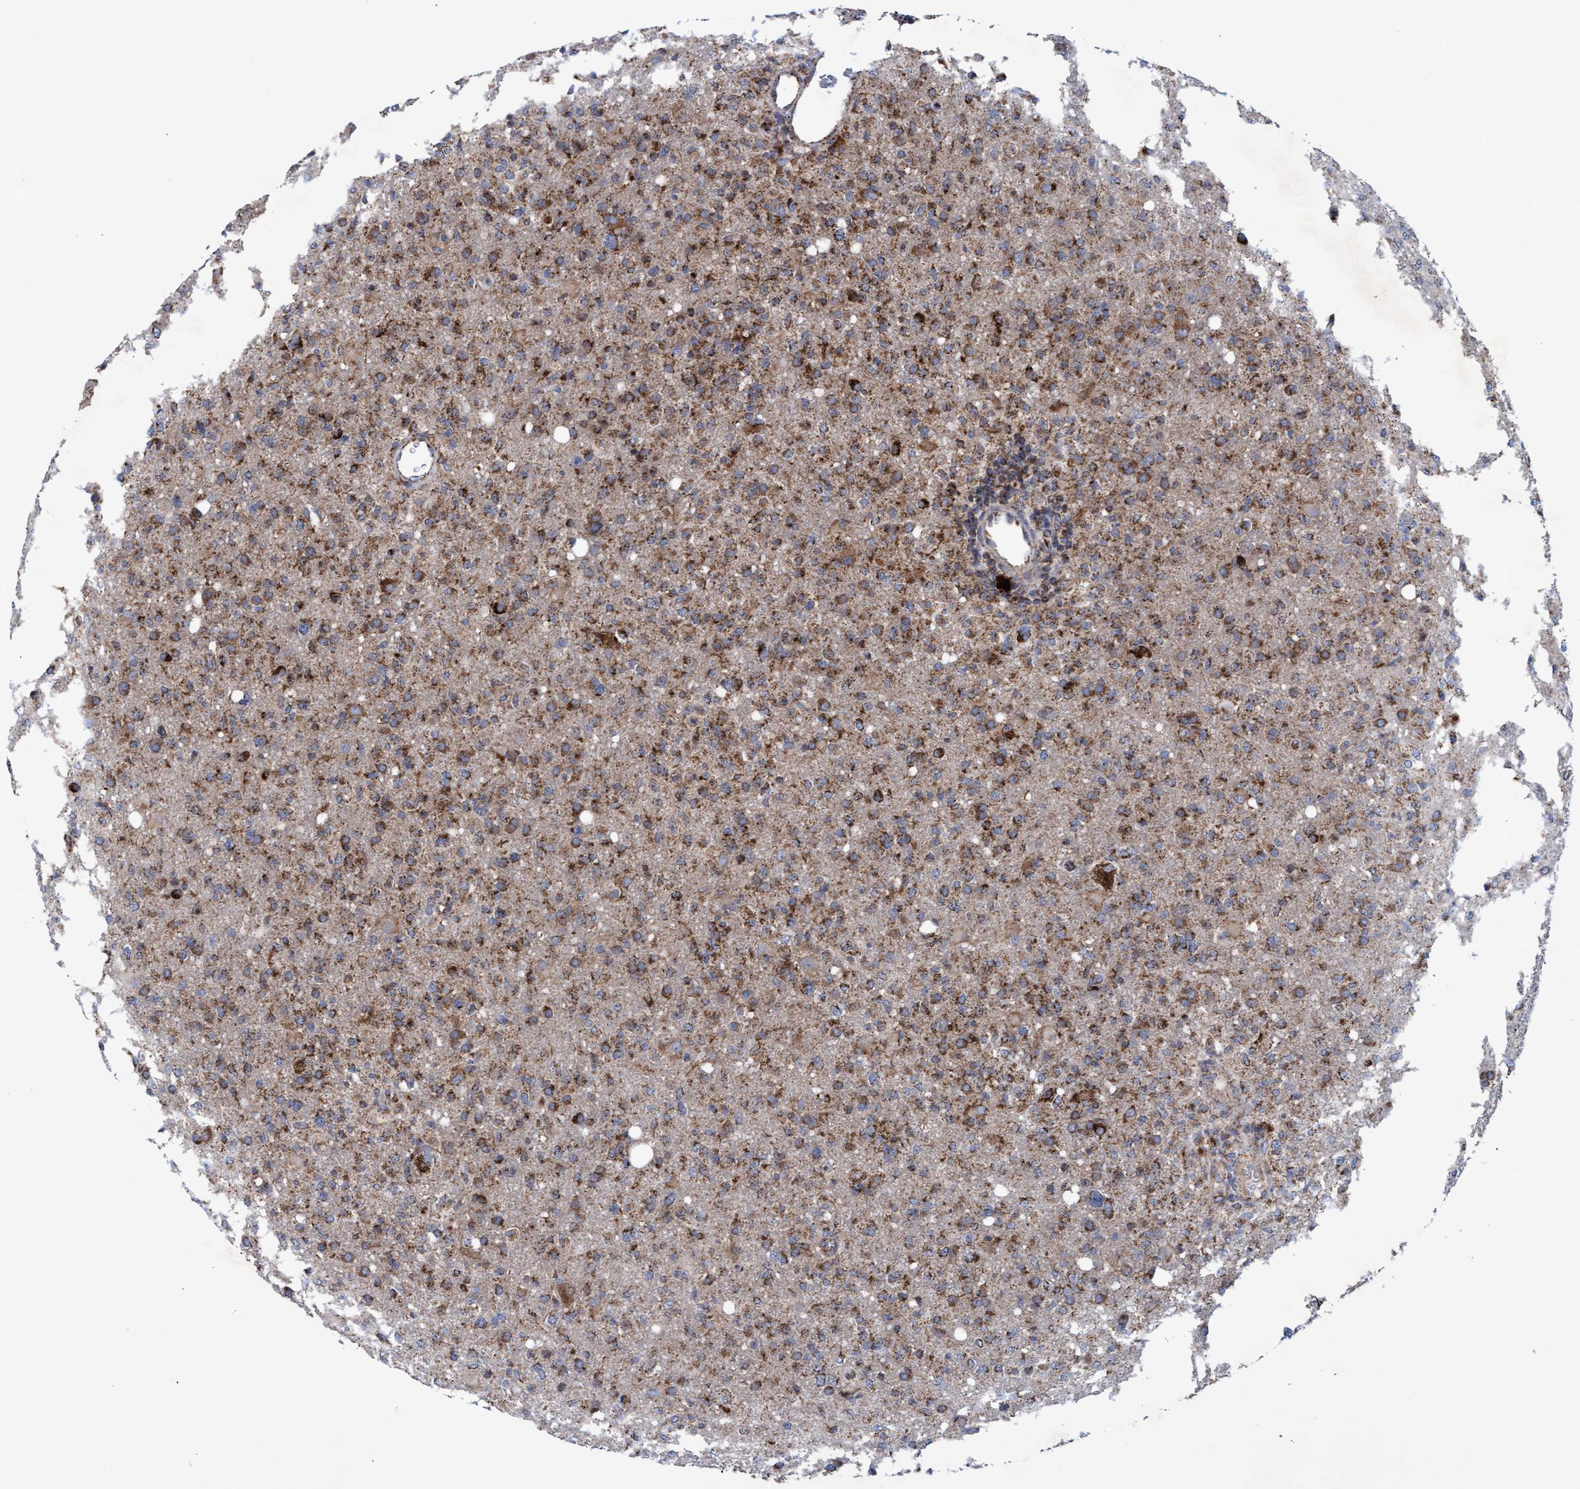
{"staining": {"intensity": "moderate", "quantity": ">75%", "location": "cytoplasmic/membranous"}, "tissue": "glioma", "cell_type": "Tumor cells", "image_type": "cancer", "snomed": [{"axis": "morphology", "description": "Glioma, malignant, High grade"}, {"axis": "topography", "description": "Brain"}], "caption": "Moderate cytoplasmic/membranous staining for a protein is seen in about >75% of tumor cells of malignant glioma (high-grade) using immunohistochemistry.", "gene": "MRPL38", "patient": {"sex": "female", "age": 57}}